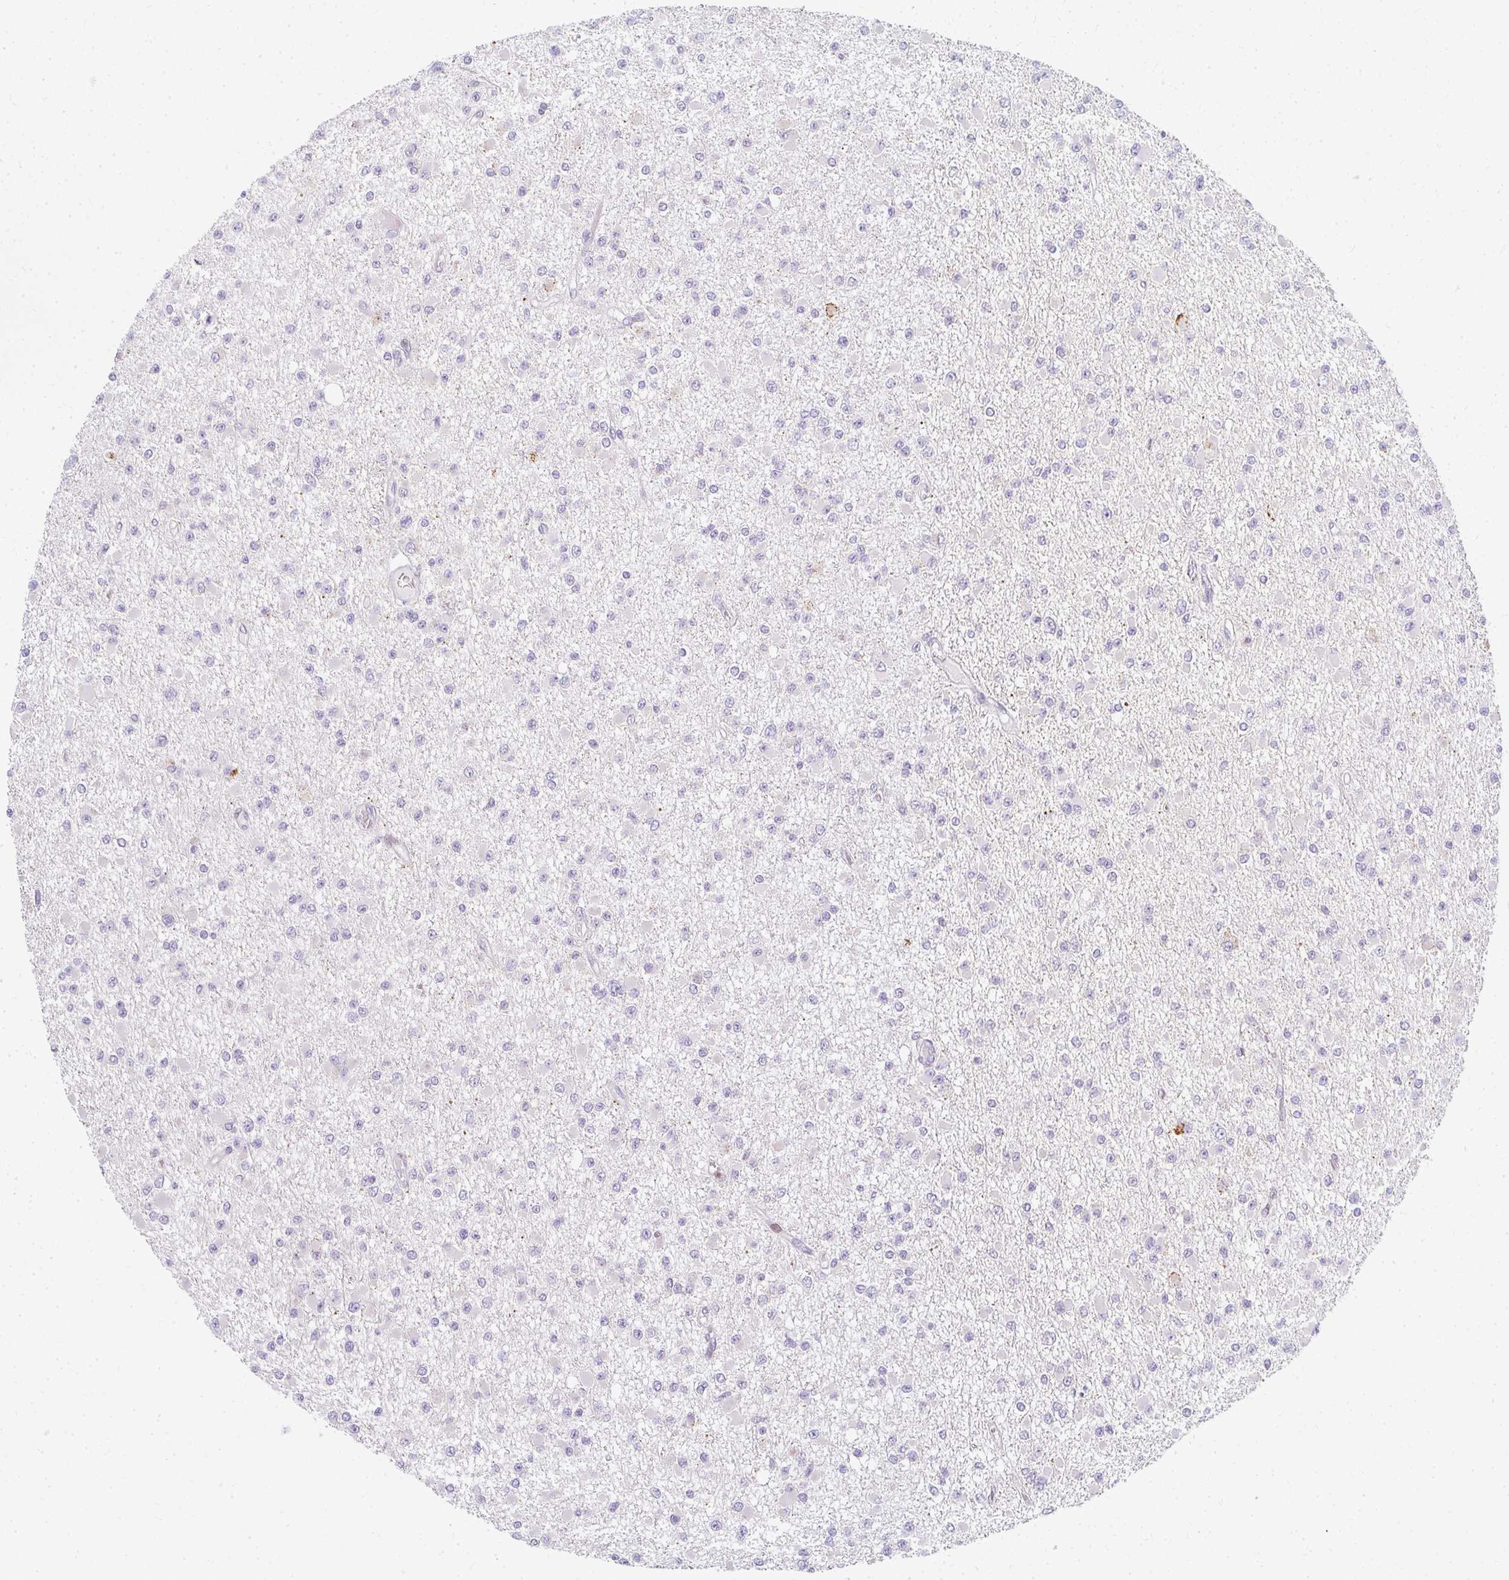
{"staining": {"intensity": "negative", "quantity": "none", "location": "none"}, "tissue": "glioma", "cell_type": "Tumor cells", "image_type": "cancer", "snomed": [{"axis": "morphology", "description": "Glioma, malignant, Low grade"}, {"axis": "topography", "description": "Brain"}], "caption": "IHC histopathology image of neoplastic tissue: low-grade glioma (malignant) stained with DAB (3,3'-diaminobenzidine) demonstrates no significant protein staining in tumor cells.", "gene": "PLA2G5", "patient": {"sex": "female", "age": 22}}